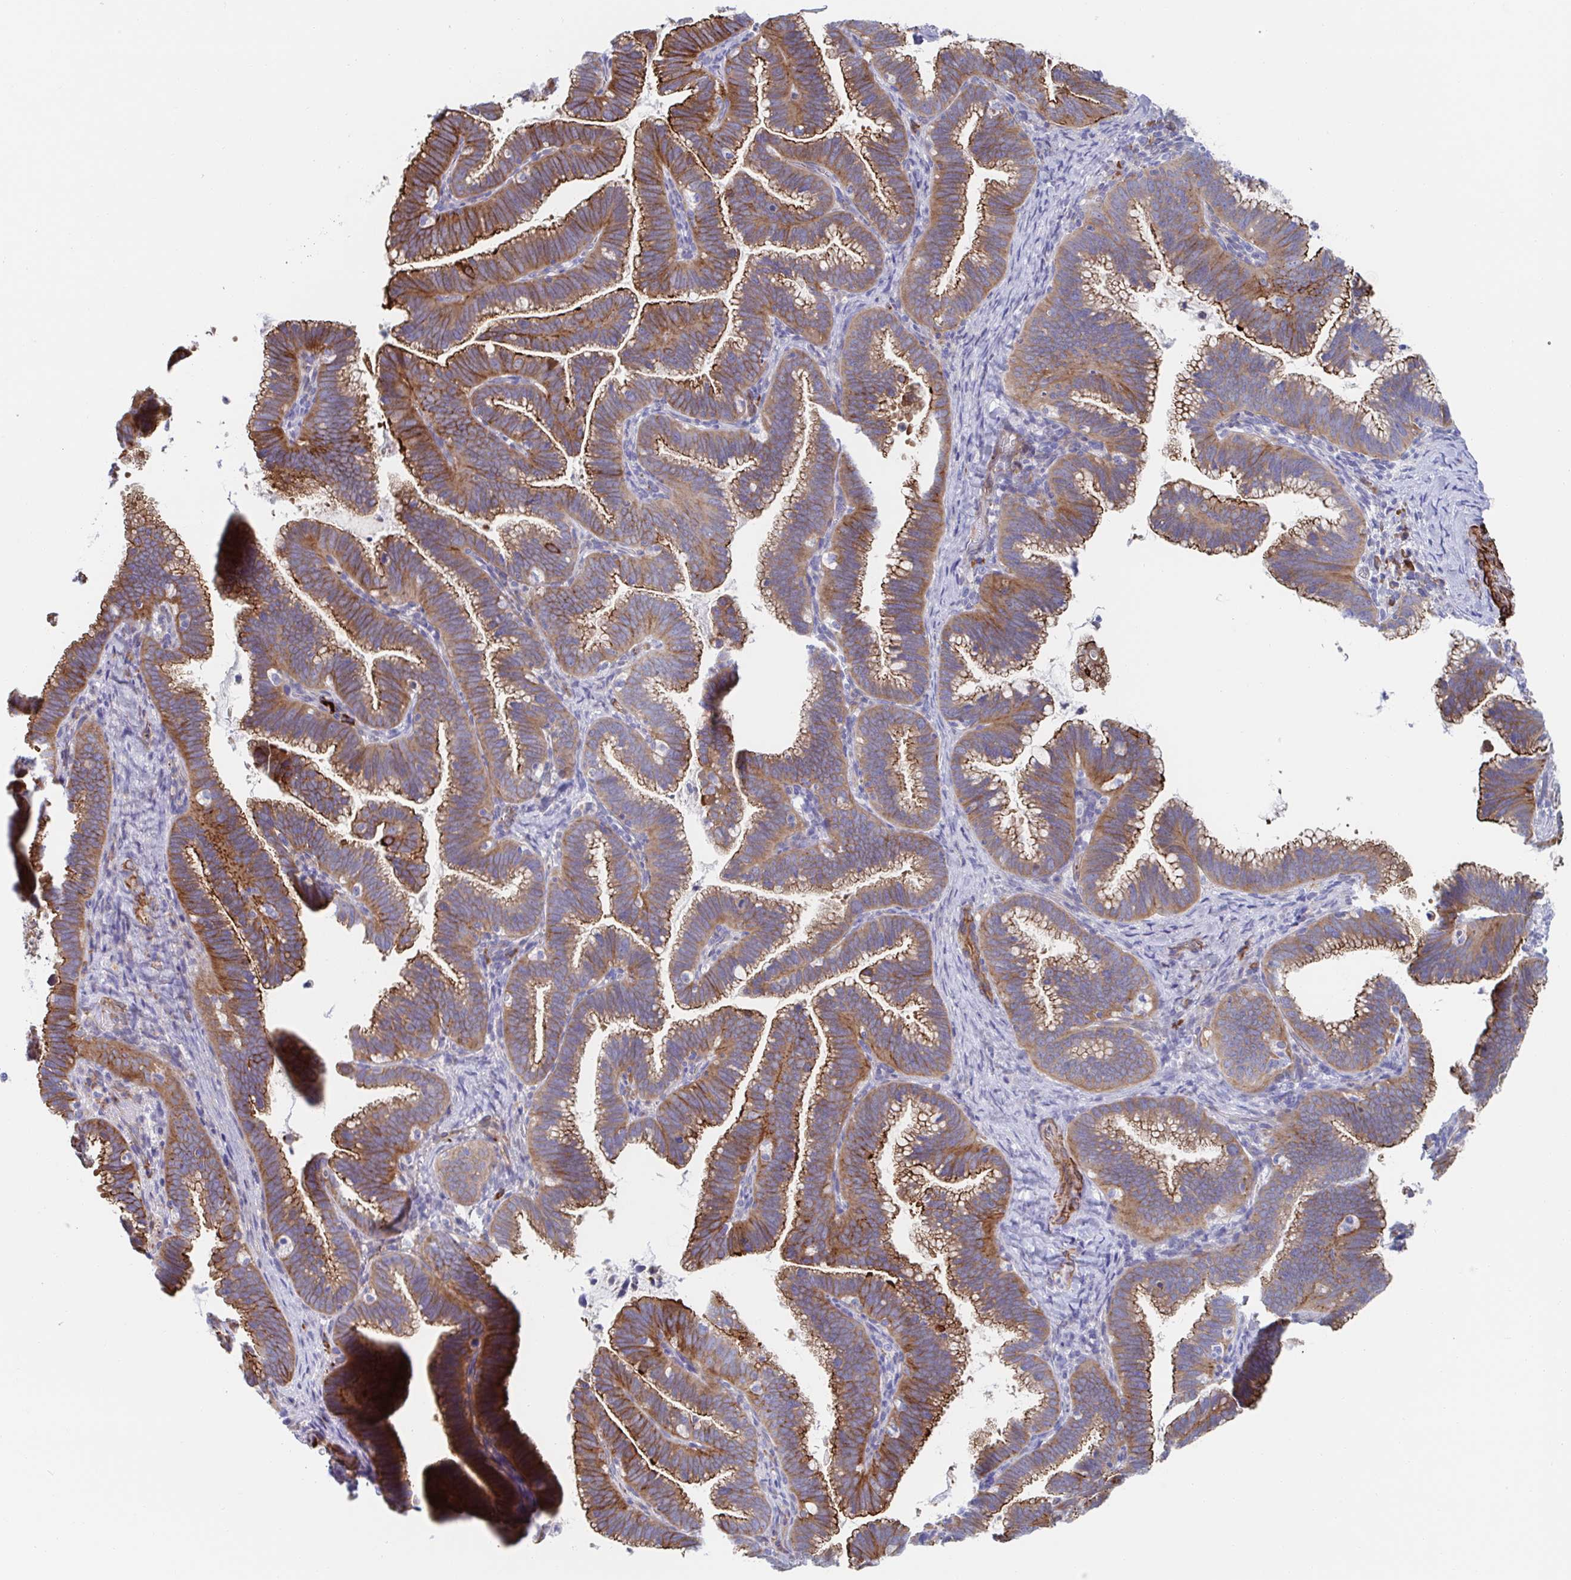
{"staining": {"intensity": "moderate", "quantity": ">75%", "location": "cytoplasmic/membranous"}, "tissue": "cervical cancer", "cell_type": "Tumor cells", "image_type": "cancer", "snomed": [{"axis": "morphology", "description": "Adenocarcinoma, NOS"}, {"axis": "topography", "description": "Cervix"}], "caption": "Immunohistochemistry photomicrograph of cervical cancer (adenocarcinoma) stained for a protein (brown), which reveals medium levels of moderate cytoplasmic/membranous expression in about >75% of tumor cells.", "gene": "KLC3", "patient": {"sex": "female", "age": 61}}